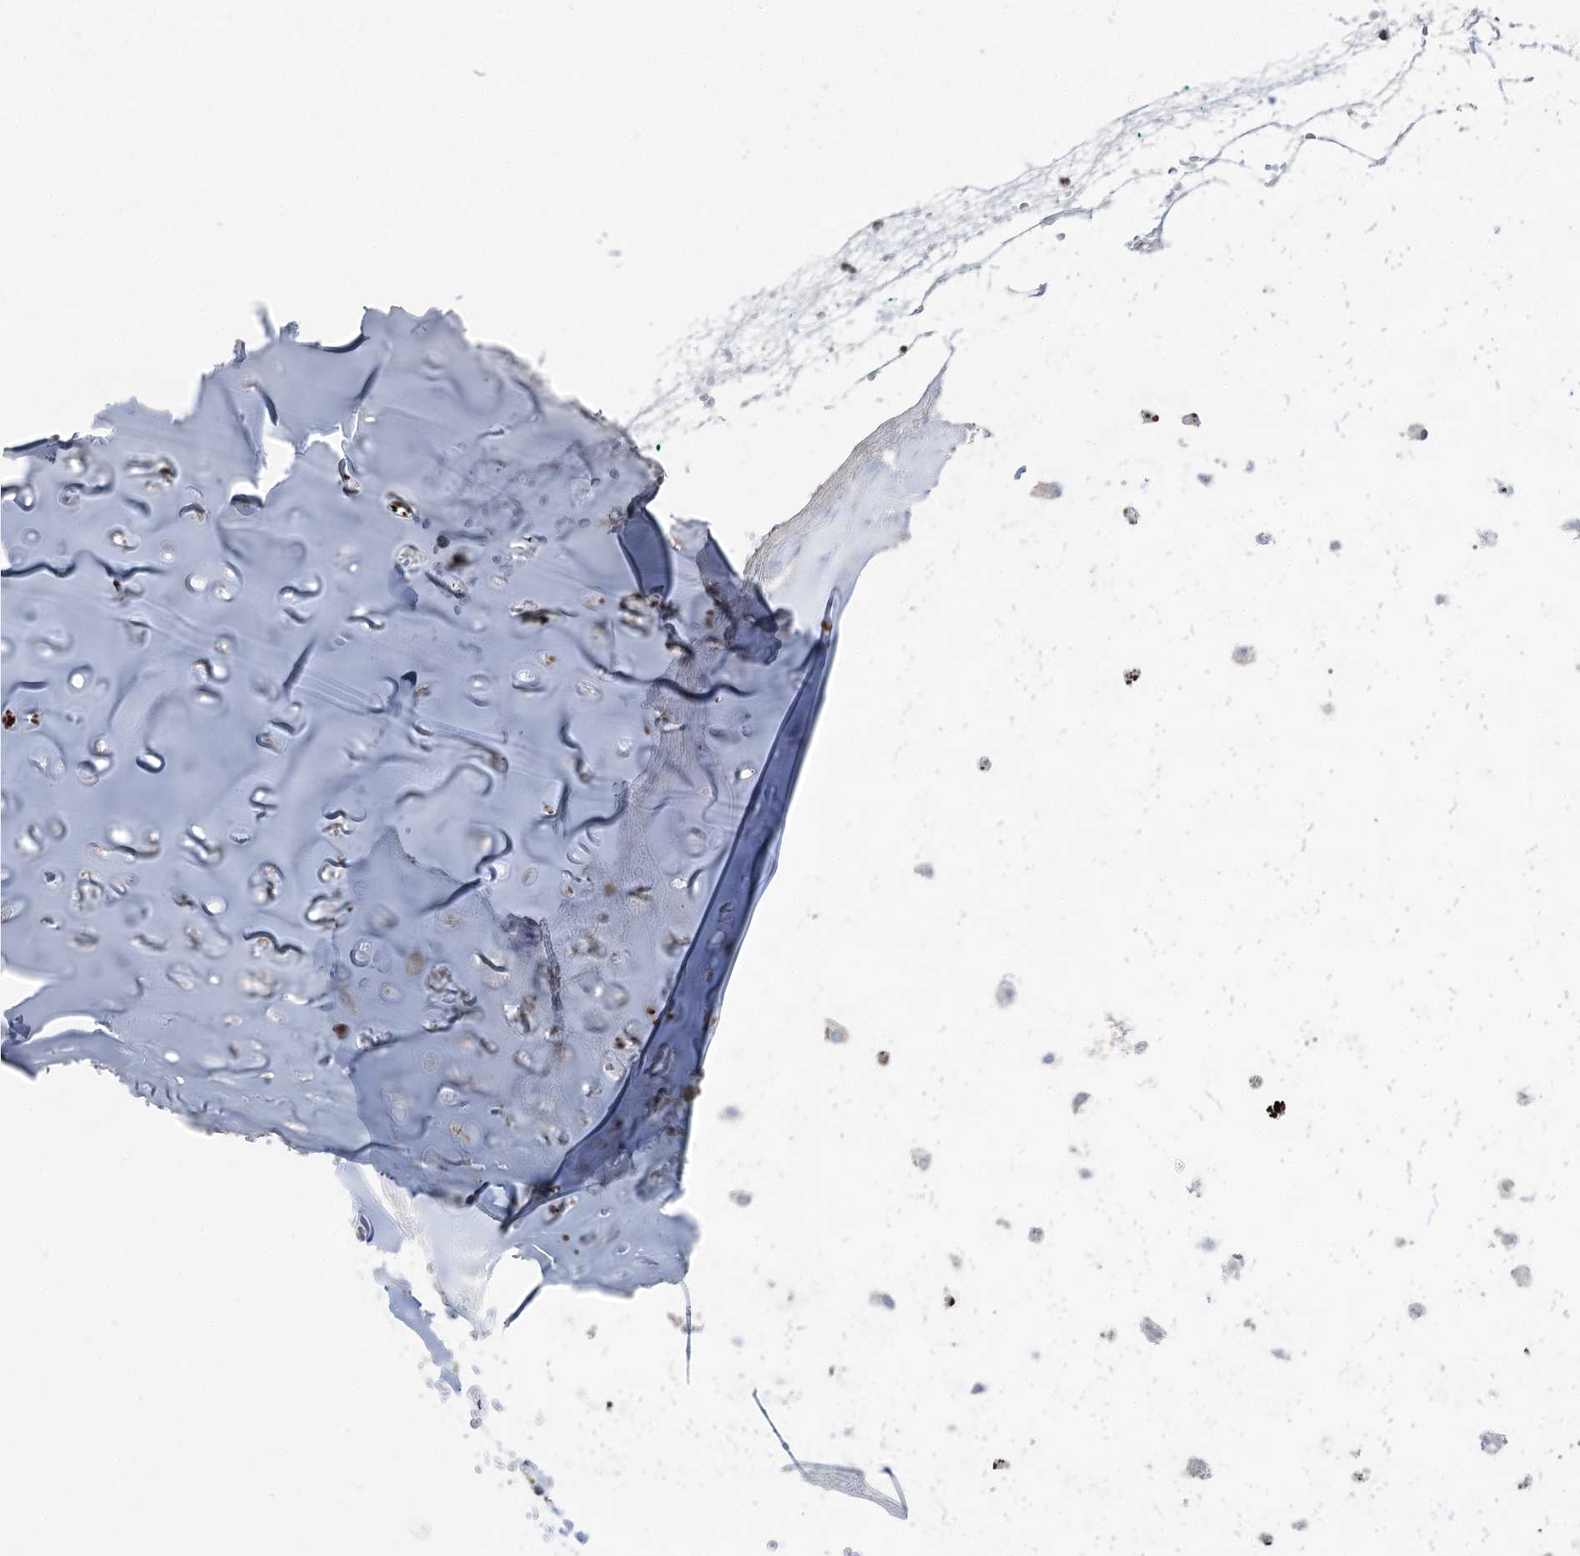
{"staining": {"intensity": "weak", "quantity": "<25%", "location": "cytoplasmic/membranous"}, "tissue": "adipose tissue", "cell_type": "Adipocytes", "image_type": "normal", "snomed": [{"axis": "morphology", "description": "Normal tissue, NOS"}, {"axis": "morphology", "description": "Basal cell carcinoma"}, {"axis": "topography", "description": "Cartilage tissue"}, {"axis": "topography", "description": "Nasopharynx"}, {"axis": "topography", "description": "Oral tissue"}], "caption": "Immunohistochemical staining of benign adipose tissue exhibits no significant expression in adipocytes.", "gene": "SCN11A", "patient": {"sex": "female", "age": 77}}